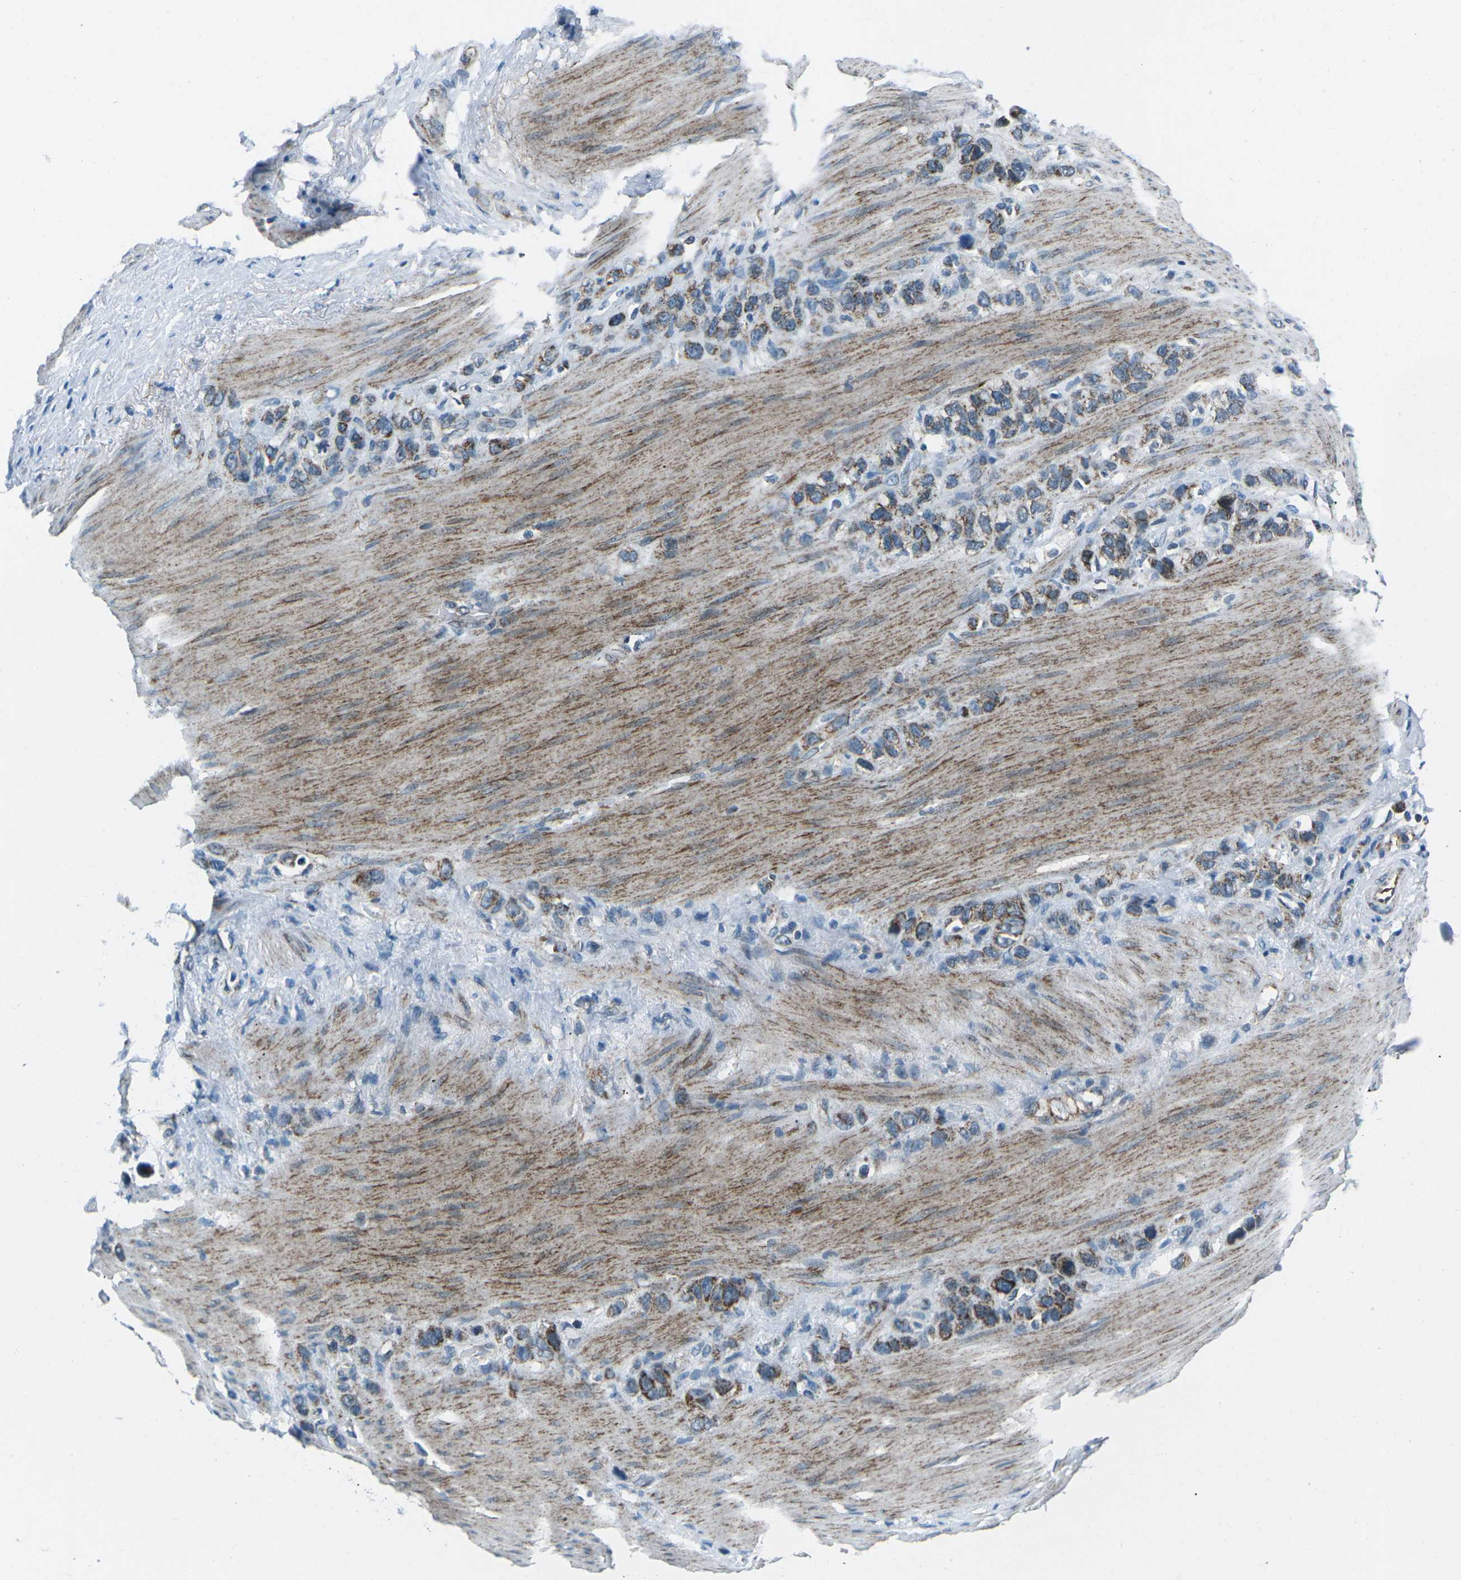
{"staining": {"intensity": "moderate", "quantity": ">75%", "location": "cytoplasmic/membranous"}, "tissue": "stomach cancer", "cell_type": "Tumor cells", "image_type": "cancer", "snomed": [{"axis": "morphology", "description": "Adenocarcinoma, NOS"}, {"axis": "morphology", "description": "Adenocarcinoma, High grade"}, {"axis": "topography", "description": "Stomach, upper"}, {"axis": "topography", "description": "Stomach, lower"}], "caption": "An image showing moderate cytoplasmic/membranous expression in about >75% of tumor cells in stomach adenocarcinoma, as visualized by brown immunohistochemical staining.", "gene": "RFESD", "patient": {"sex": "female", "age": 65}}